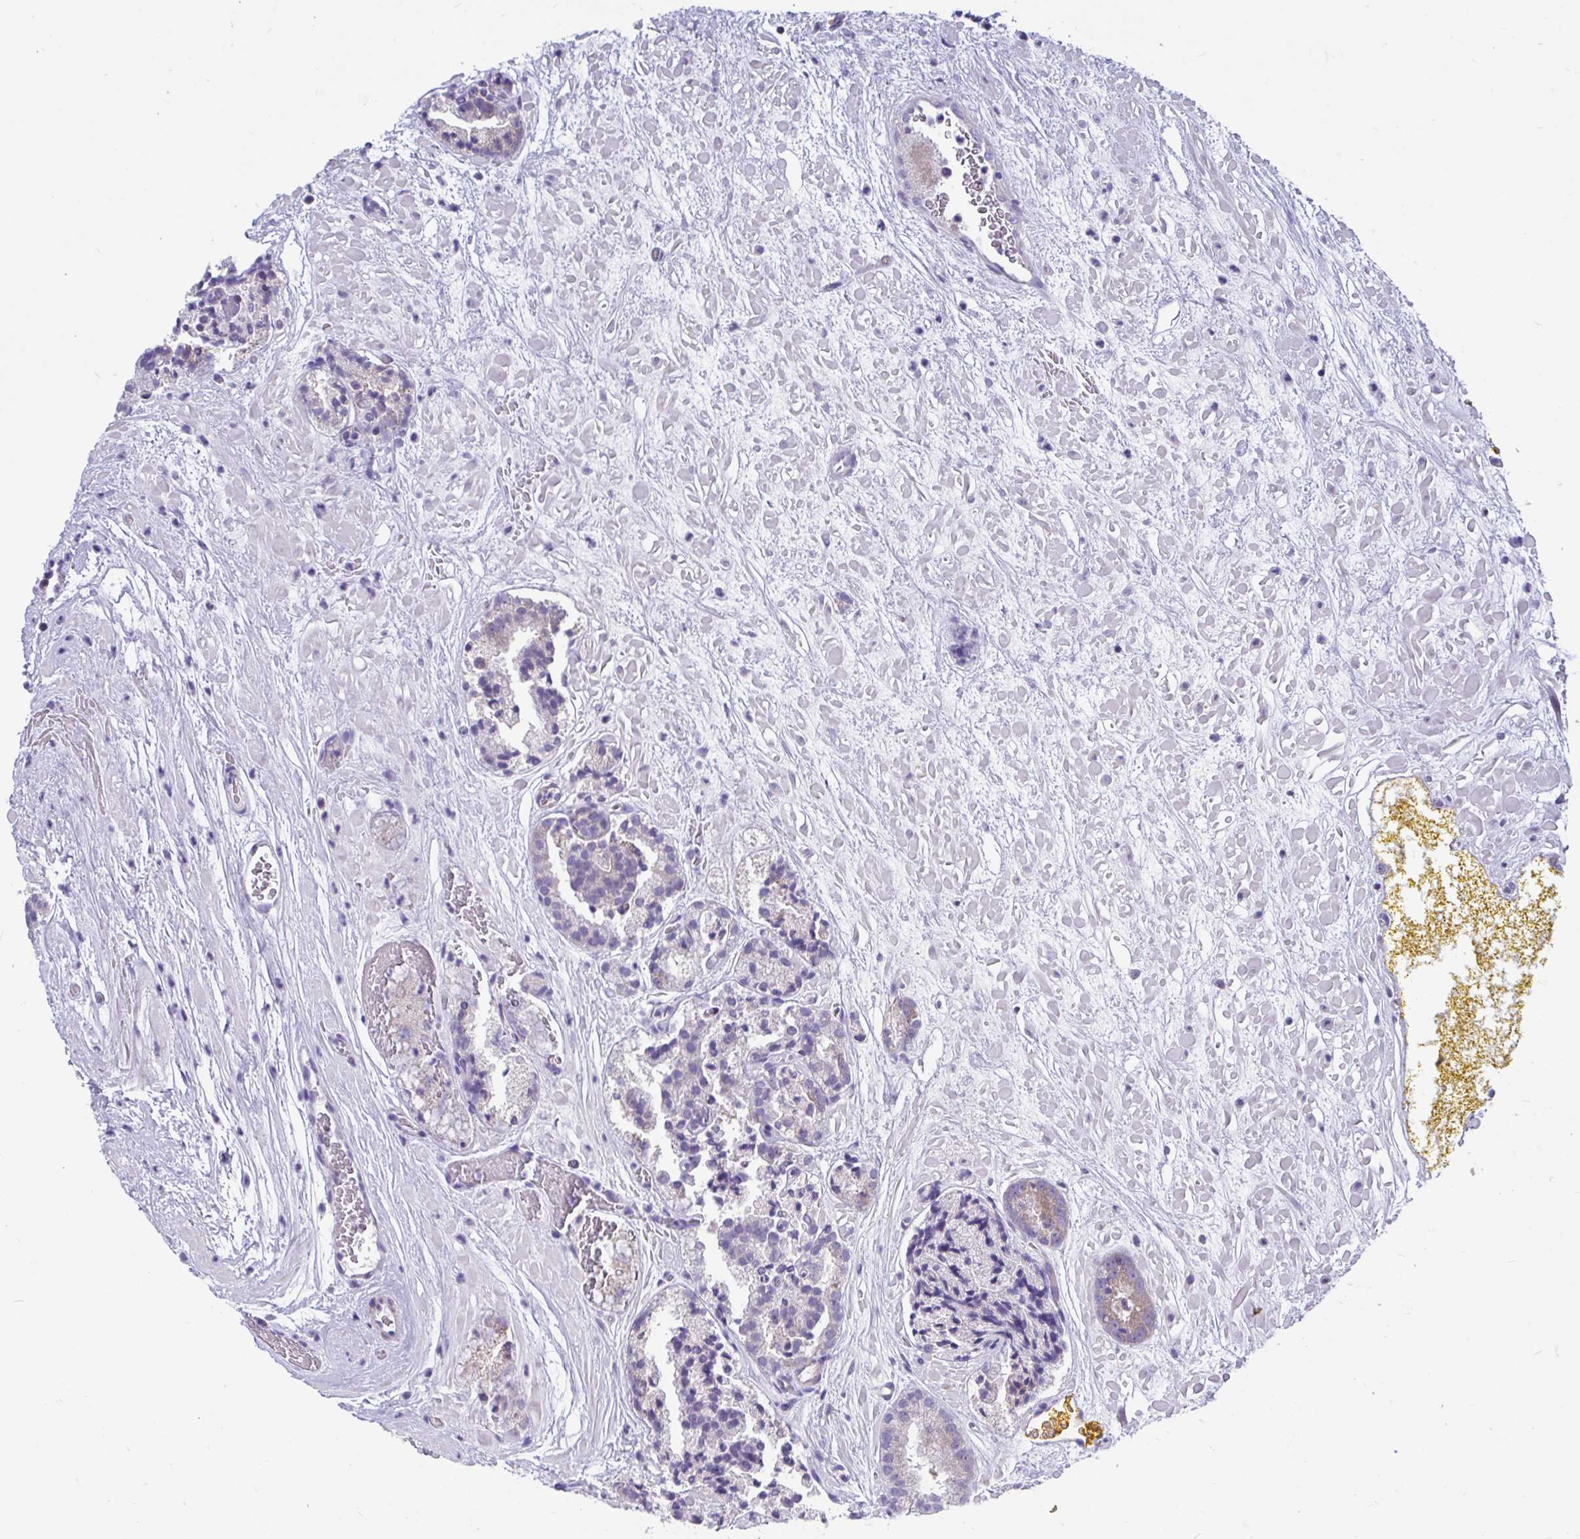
{"staining": {"intensity": "moderate", "quantity": "25%-75%", "location": "cytoplasmic/membranous"}, "tissue": "prostate cancer", "cell_type": "Tumor cells", "image_type": "cancer", "snomed": [{"axis": "morphology", "description": "Adenocarcinoma, High grade"}, {"axis": "topography", "description": "Prostate"}], "caption": "DAB immunohistochemical staining of prostate cancer (high-grade adenocarcinoma) demonstrates moderate cytoplasmic/membranous protein expression in about 25%-75% of tumor cells. The staining was performed using DAB, with brown indicating positive protein expression. Nuclei are stained blue with hematoxylin.", "gene": "OR13A1", "patient": {"sex": "male", "age": 66}}